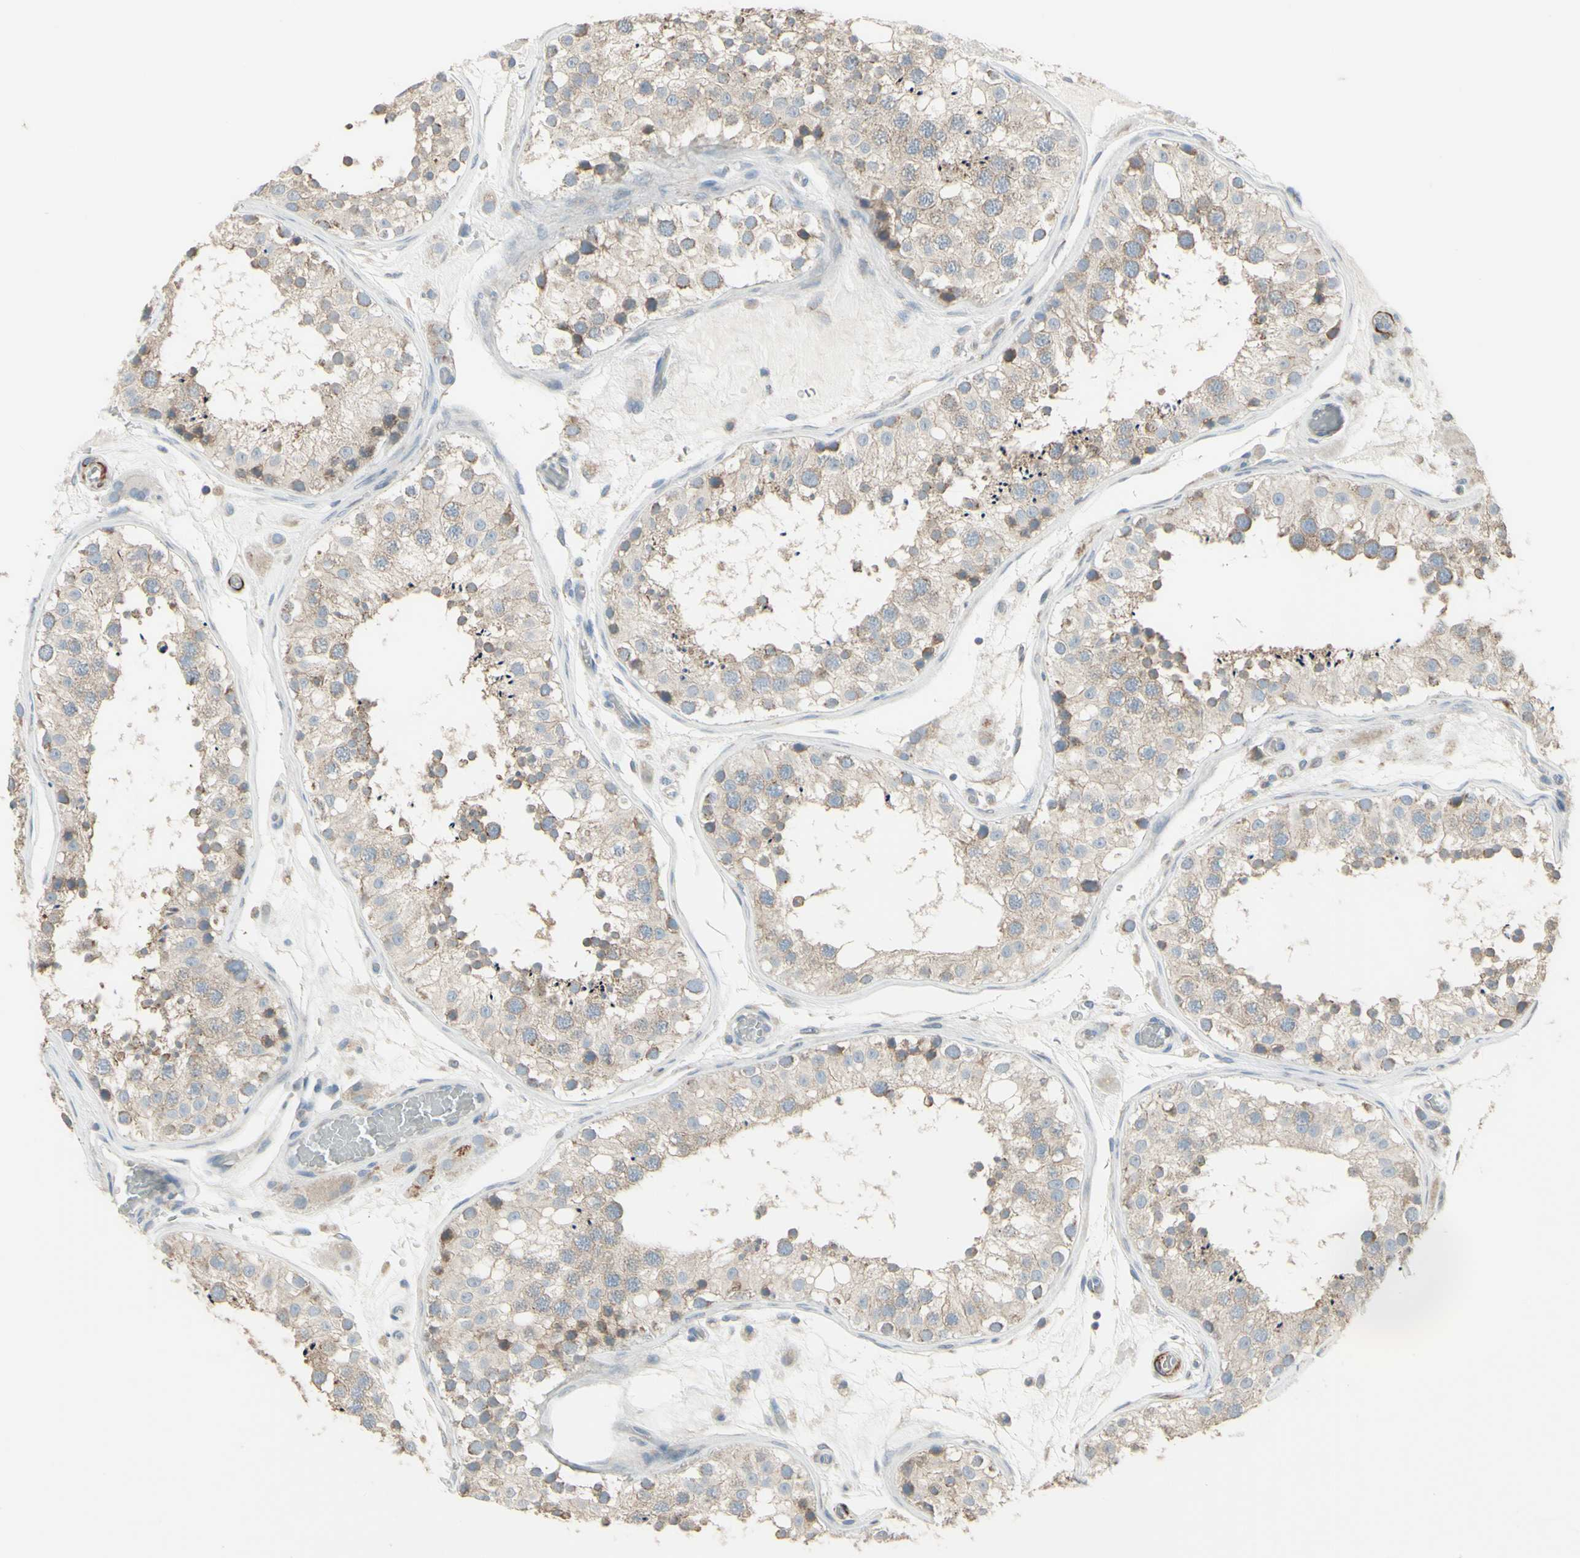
{"staining": {"intensity": "weak", "quantity": "25%-75%", "location": "cytoplasmic/membranous"}, "tissue": "testis", "cell_type": "Cells in seminiferous ducts", "image_type": "normal", "snomed": [{"axis": "morphology", "description": "Normal tissue, NOS"}, {"axis": "topography", "description": "Testis"}, {"axis": "topography", "description": "Epididymis"}], "caption": "Testis stained with DAB immunohistochemistry shows low levels of weak cytoplasmic/membranous positivity in approximately 25%-75% of cells in seminiferous ducts.", "gene": "FAM171B", "patient": {"sex": "male", "age": 26}}